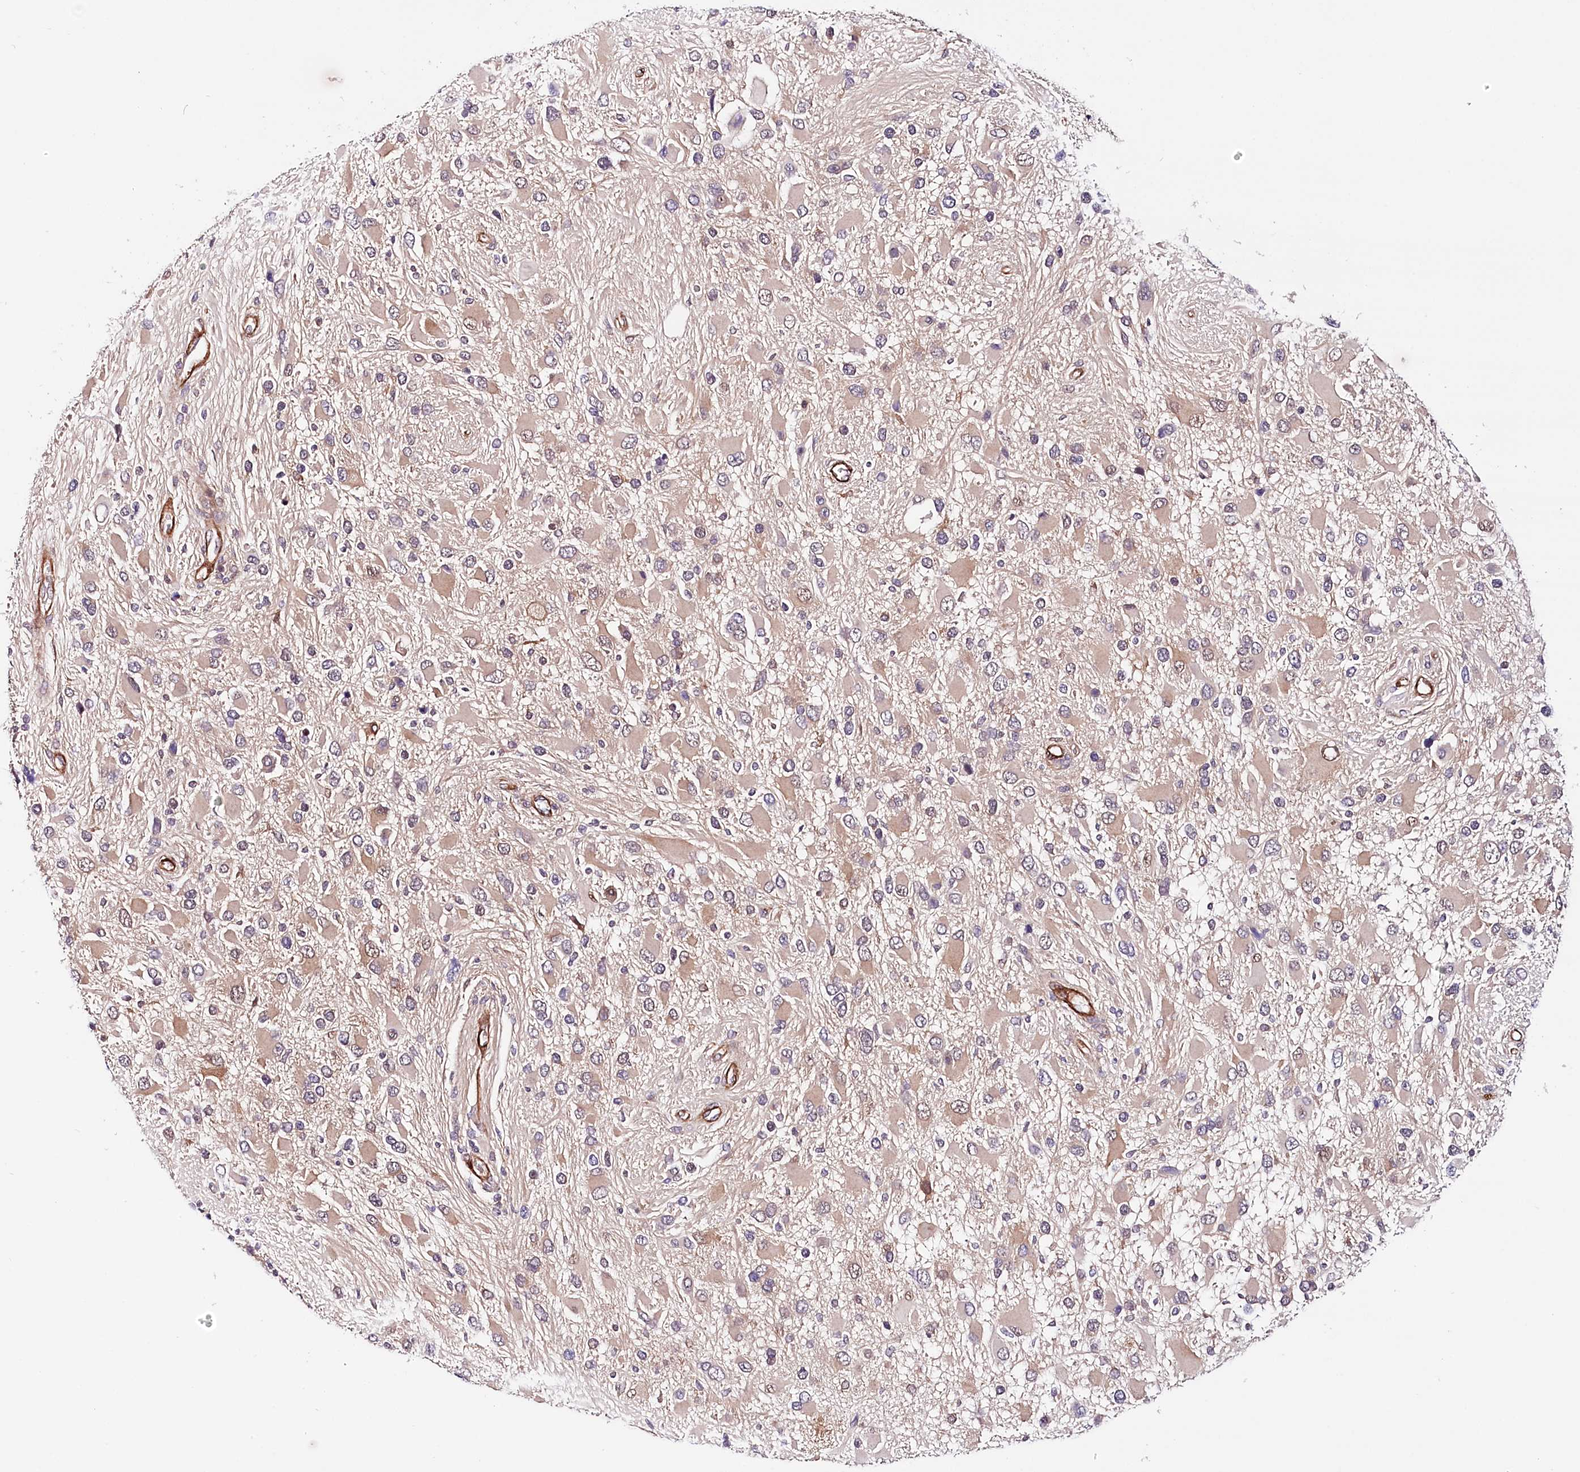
{"staining": {"intensity": "weak", "quantity": "25%-75%", "location": "cytoplasmic/membranous"}, "tissue": "glioma", "cell_type": "Tumor cells", "image_type": "cancer", "snomed": [{"axis": "morphology", "description": "Glioma, malignant, High grade"}, {"axis": "topography", "description": "Brain"}], "caption": "This histopathology image demonstrates malignant high-grade glioma stained with immunohistochemistry (IHC) to label a protein in brown. The cytoplasmic/membranous of tumor cells show weak positivity for the protein. Nuclei are counter-stained blue.", "gene": "PPP2R5B", "patient": {"sex": "male", "age": 53}}